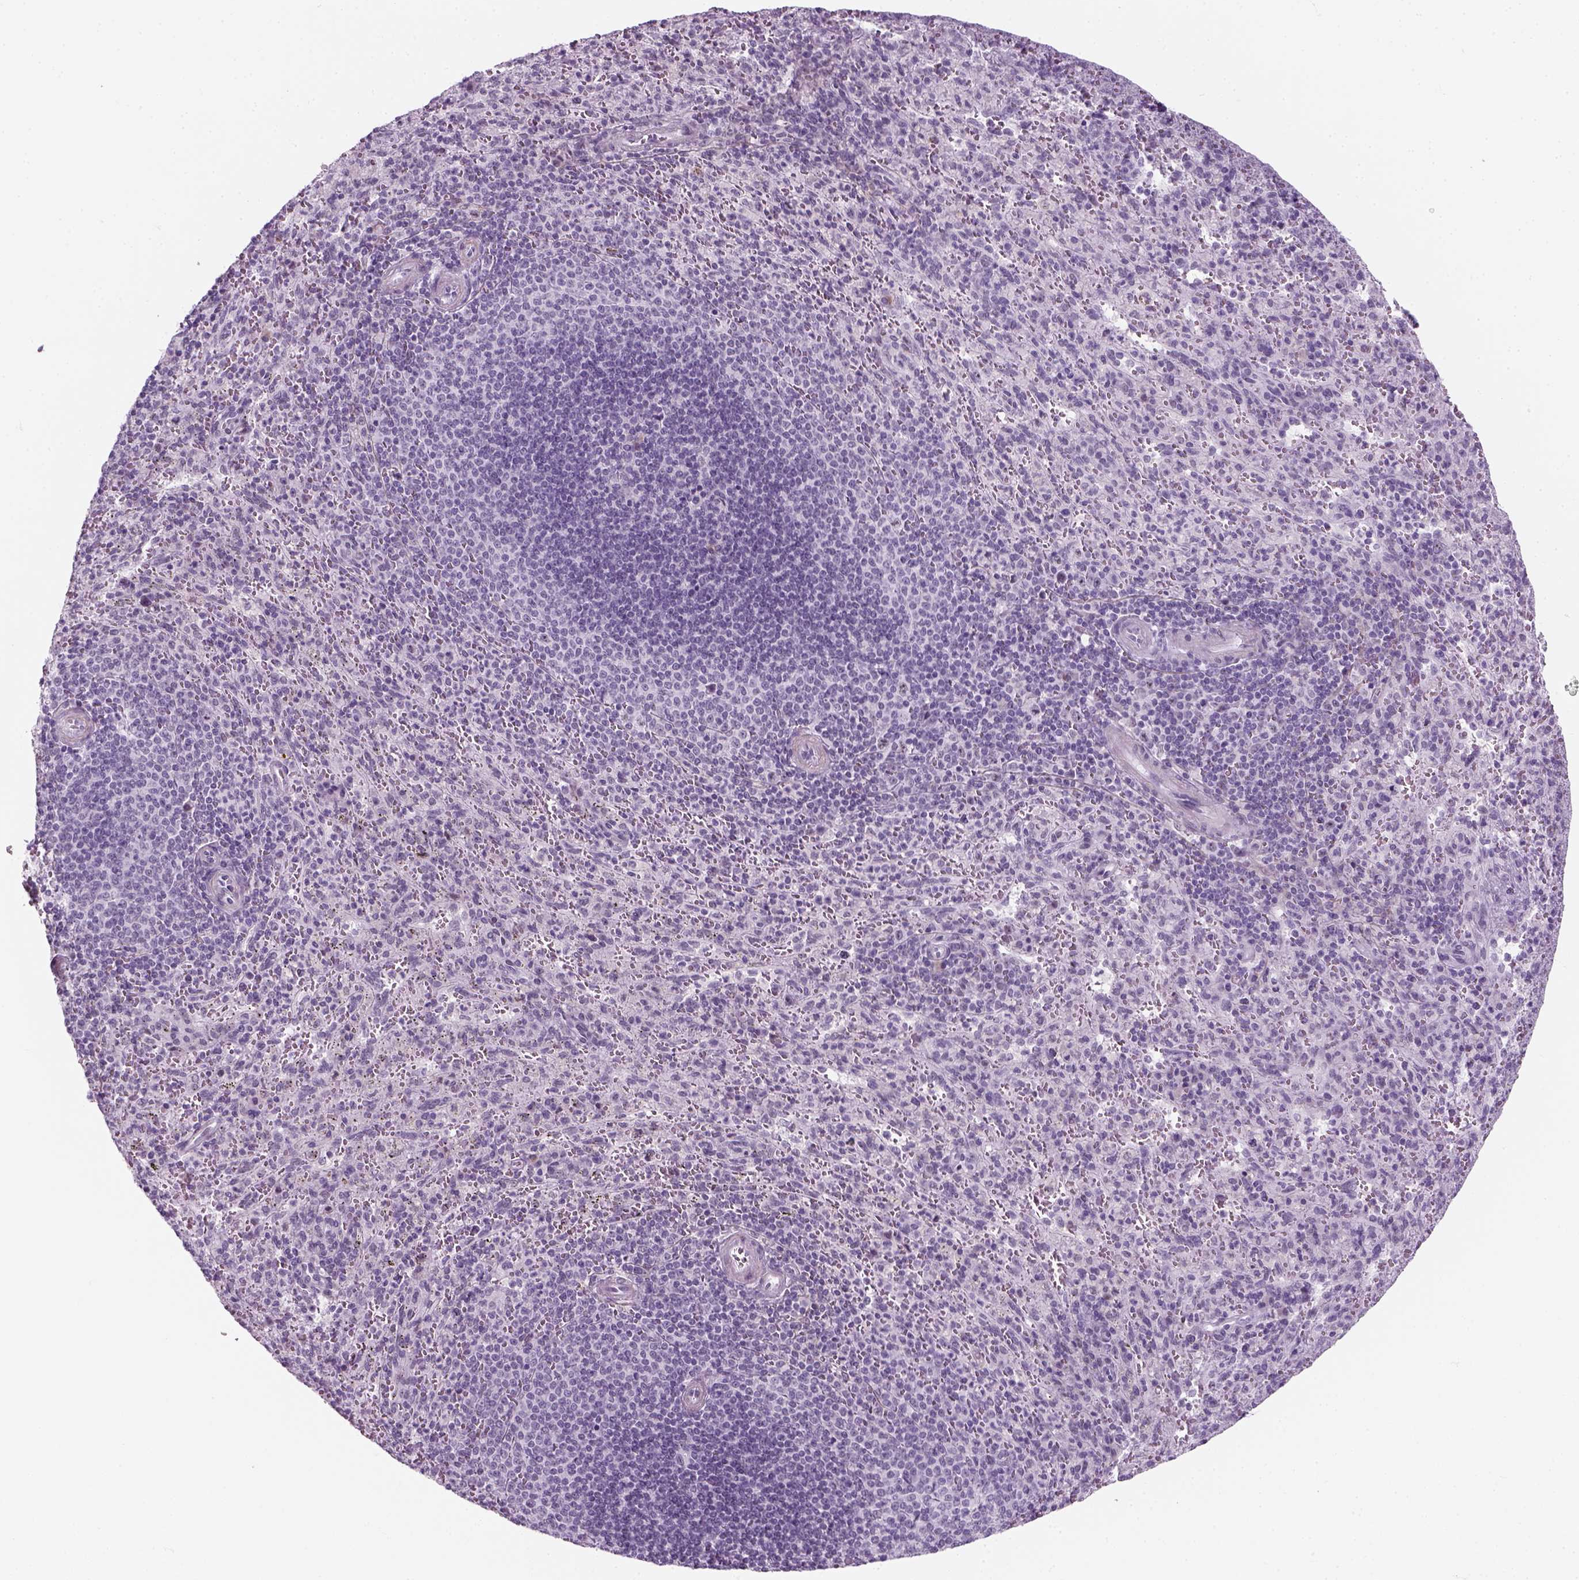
{"staining": {"intensity": "negative", "quantity": "none", "location": "none"}, "tissue": "spleen", "cell_type": "Cells in red pulp", "image_type": "normal", "snomed": [{"axis": "morphology", "description": "Normal tissue, NOS"}, {"axis": "topography", "description": "Spleen"}], "caption": "Immunohistochemical staining of unremarkable human spleen shows no significant expression in cells in red pulp. (DAB immunohistochemistry, high magnification).", "gene": "ZNF865", "patient": {"sex": "male", "age": 57}}